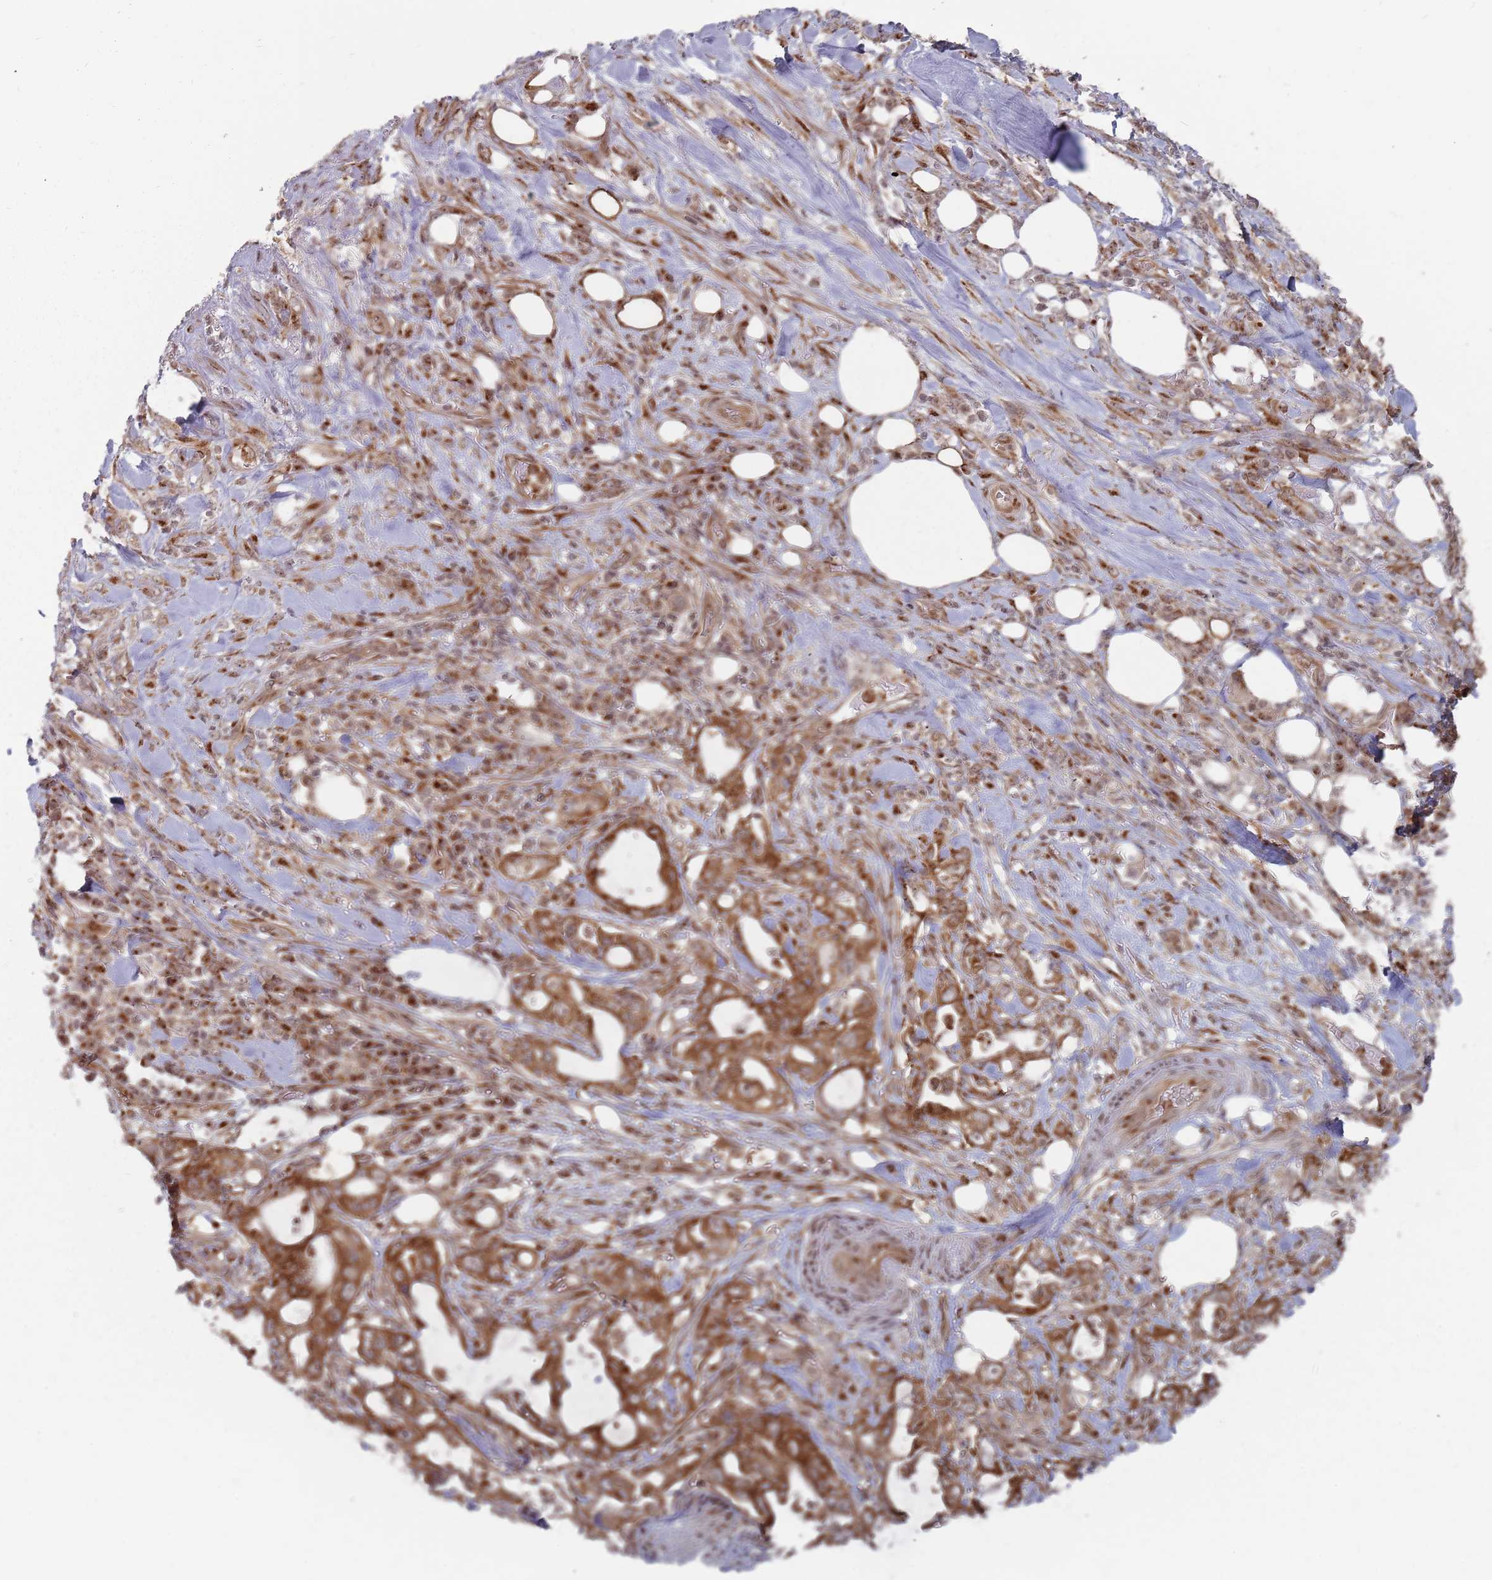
{"staining": {"intensity": "strong", "quantity": ">75%", "location": "cytoplasmic/membranous"}, "tissue": "pancreatic cancer", "cell_type": "Tumor cells", "image_type": "cancer", "snomed": [{"axis": "morphology", "description": "Adenocarcinoma, NOS"}, {"axis": "topography", "description": "Pancreas"}], "caption": "Pancreatic cancer (adenocarcinoma) was stained to show a protein in brown. There is high levels of strong cytoplasmic/membranous staining in approximately >75% of tumor cells. (IHC, brightfield microscopy, high magnification).", "gene": "FMO4", "patient": {"sex": "female", "age": 61}}